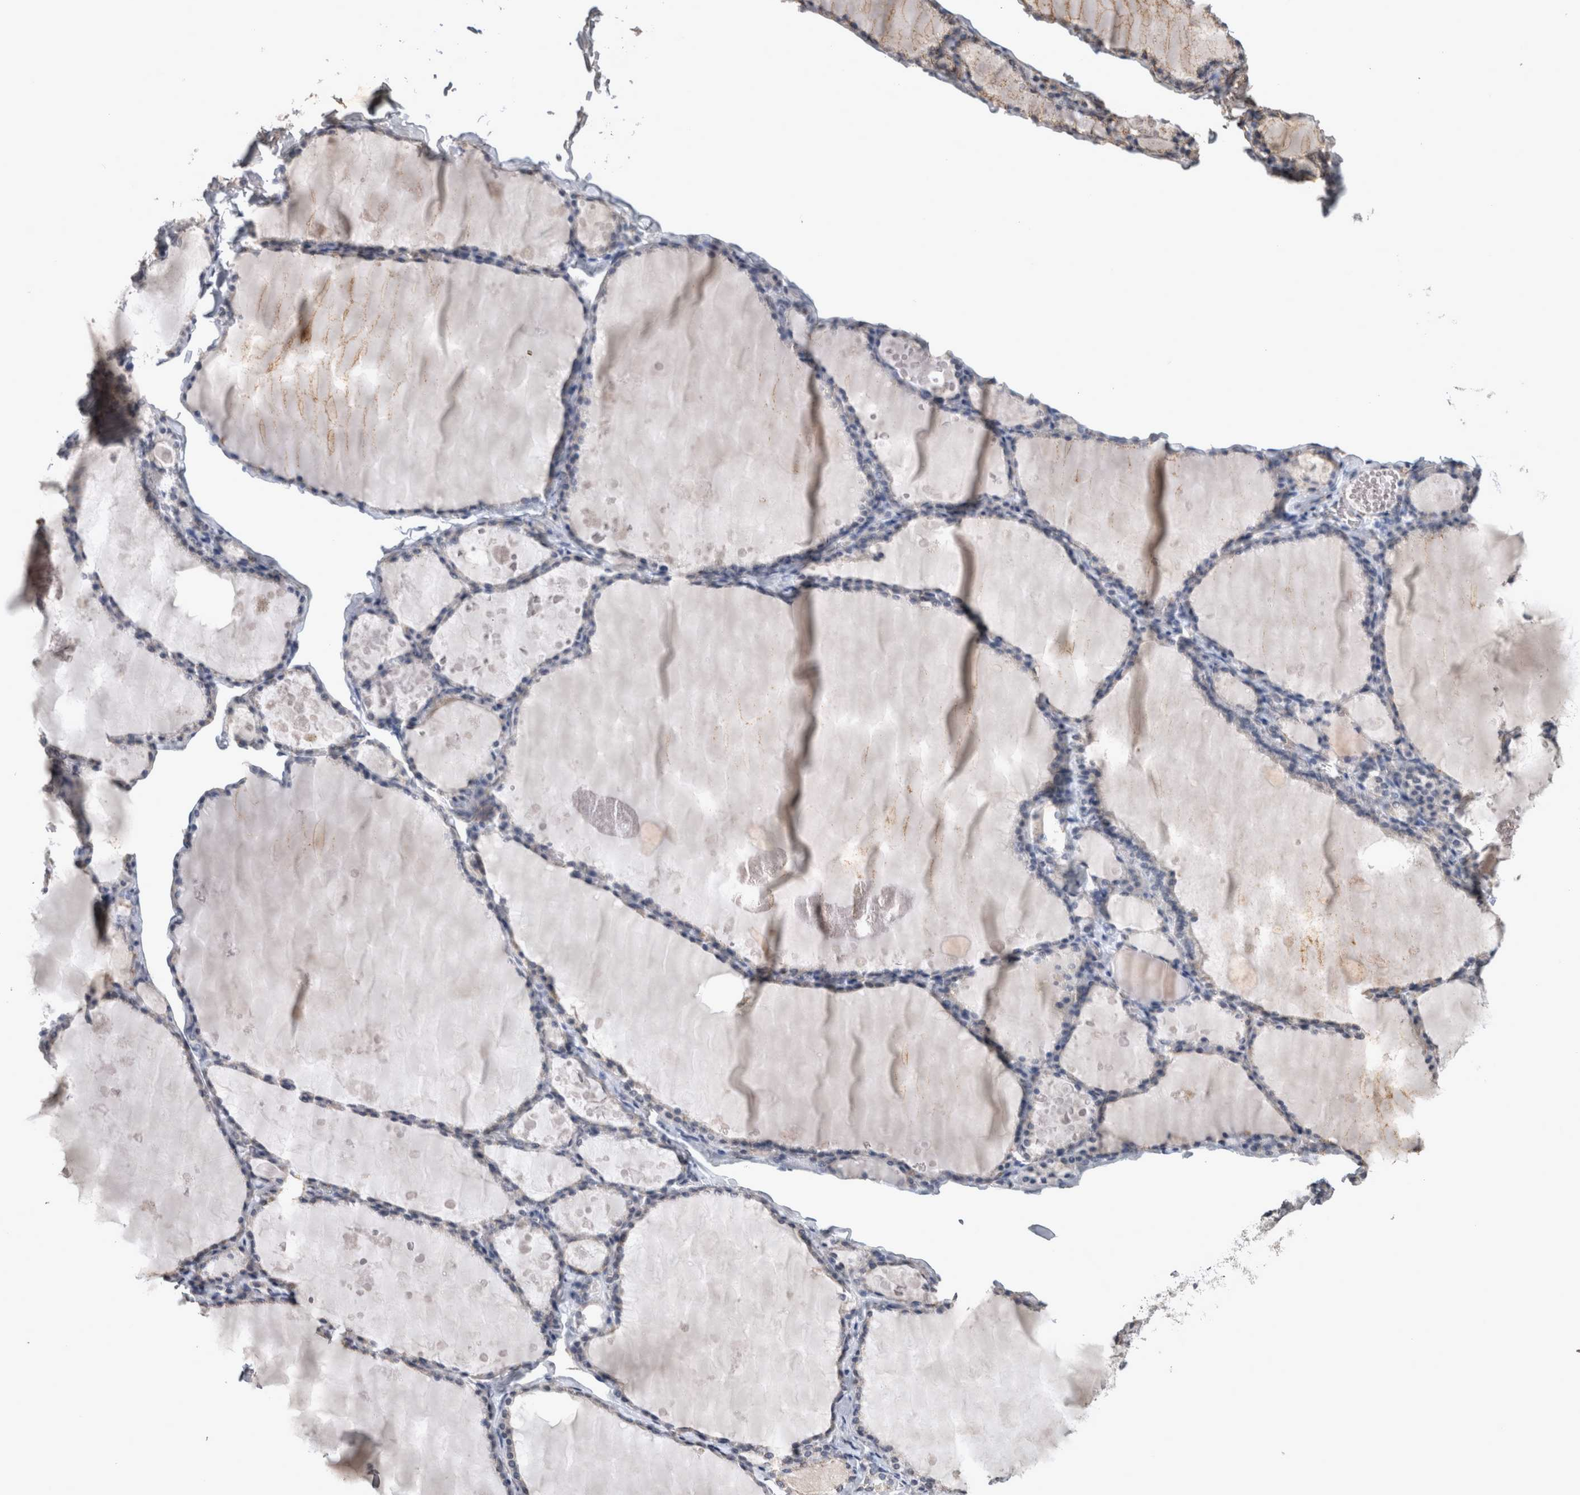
{"staining": {"intensity": "negative", "quantity": "none", "location": "none"}, "tissue": "thyroid gland", "cell_type": "Glandular cells", "image_type": "normal", "snomed": [{"axis": "morphology", "description": "Normal tissue, NOS"}, {"axis": "topography", "description": "Thyroid gland"}], "caption": "This micrograph is of normal thyroid gland stained with immunohistochemistry (IHC) to label a protein in brown with the nuclei are counter-stained blue. There is no positivity in glandular cells. The staining was performed using DAB (3,3'-diaminobenzidine) to visualize the protein expression in brown, while the nuclei were stained in blue with hematoxylin (Magnification: 20x).", "gene": "WNT7A", "patient": {"sex": "male", "age": 56}}